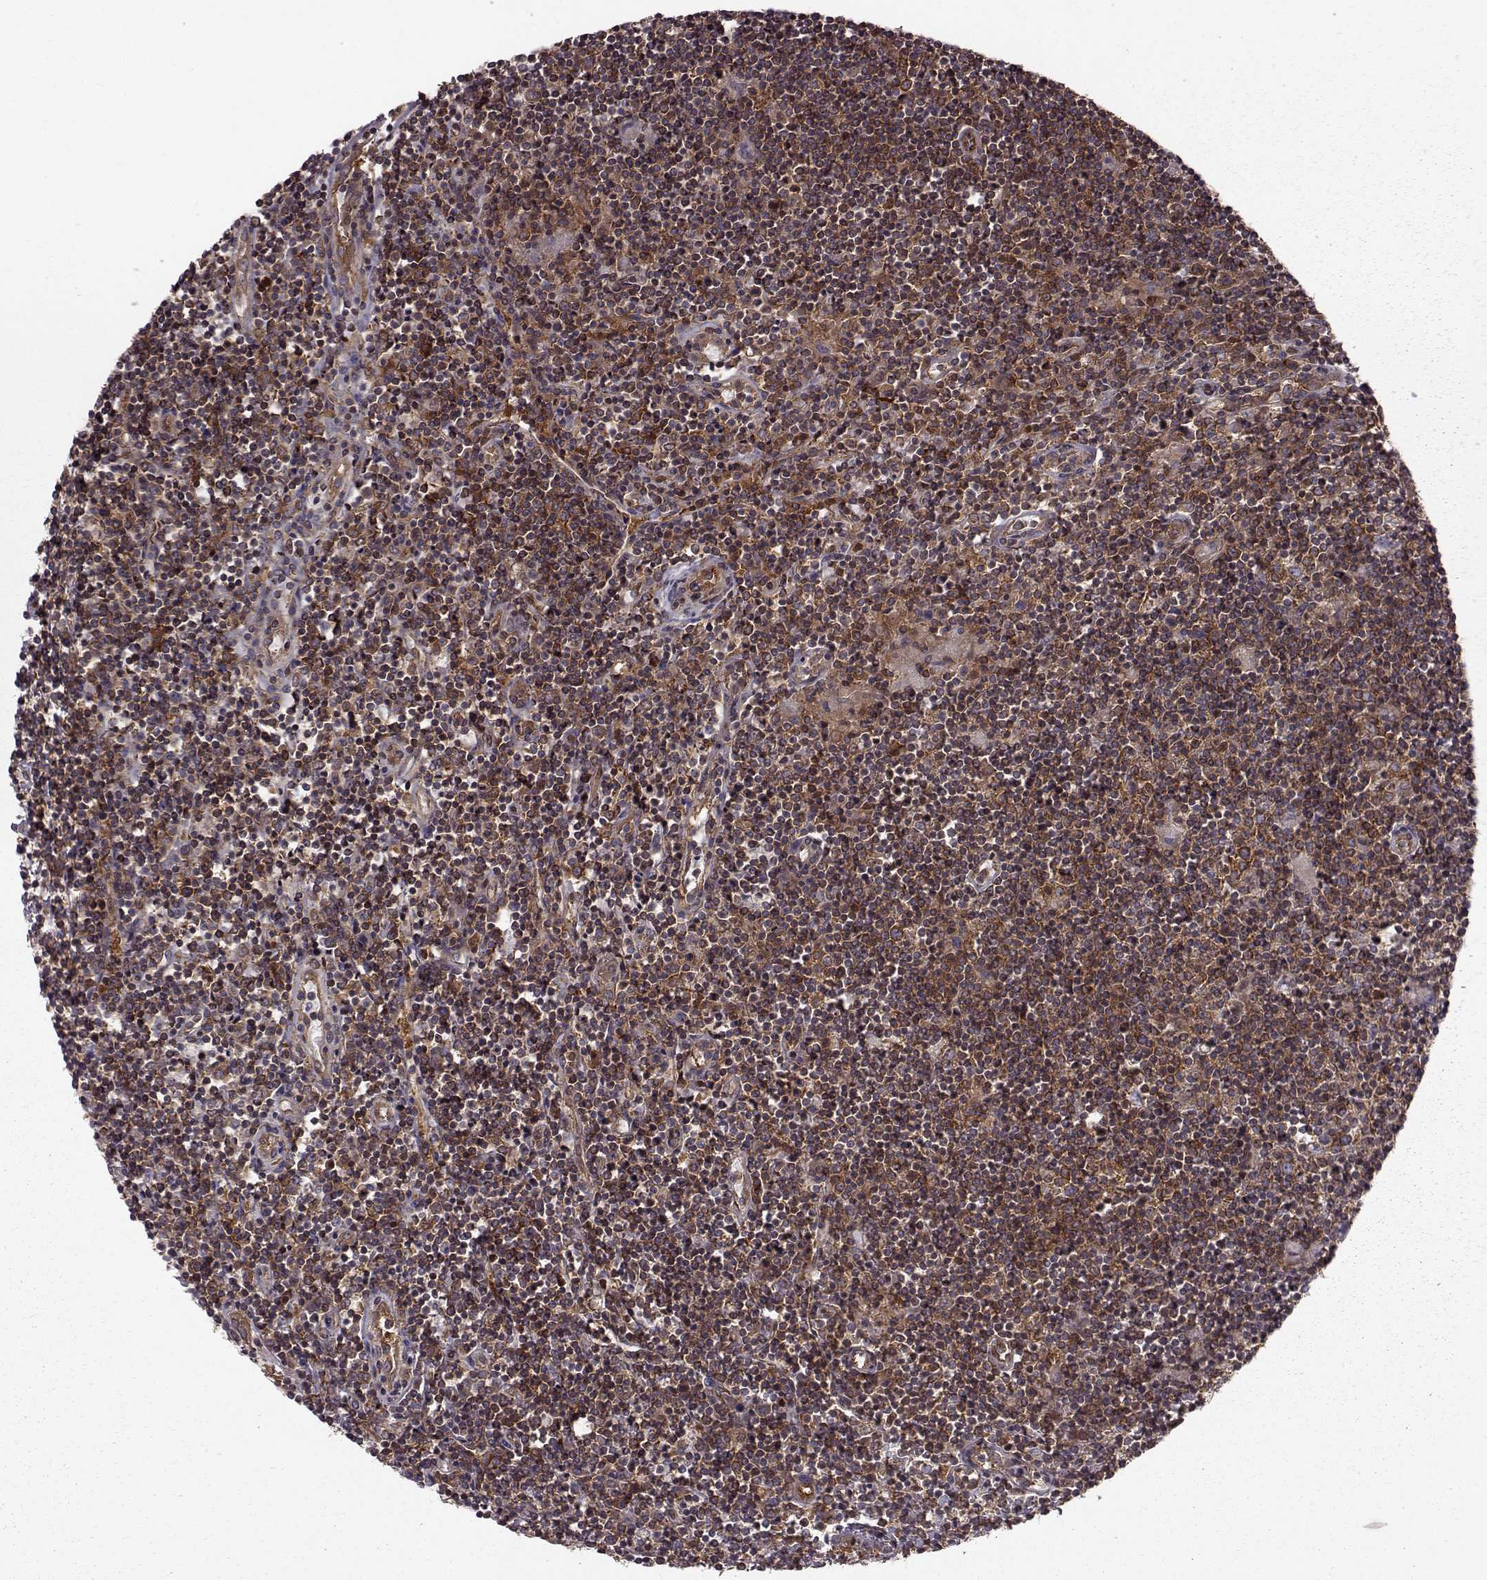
{"staining": {"intensity": "strong", "quantity": ">75%", "location": "cytoplasmic/membranous"}, "tissue": "lymphoma", "cell_type": "Tumor cells", "image_type": "cancer", "snomed": [{"axis": "morphology", "description": "Hodgkin's disease, NOS"}, {"axis": "topography", "description": "Lymph node"}], "caption": "A histopathology image of human Hodgkin's disease stained for a protein shows strong cytoplasmic/membranous brown staining in tumor cells.", "gene": "RABGAP1", "patient": {"sex": "male", "age": 40}}